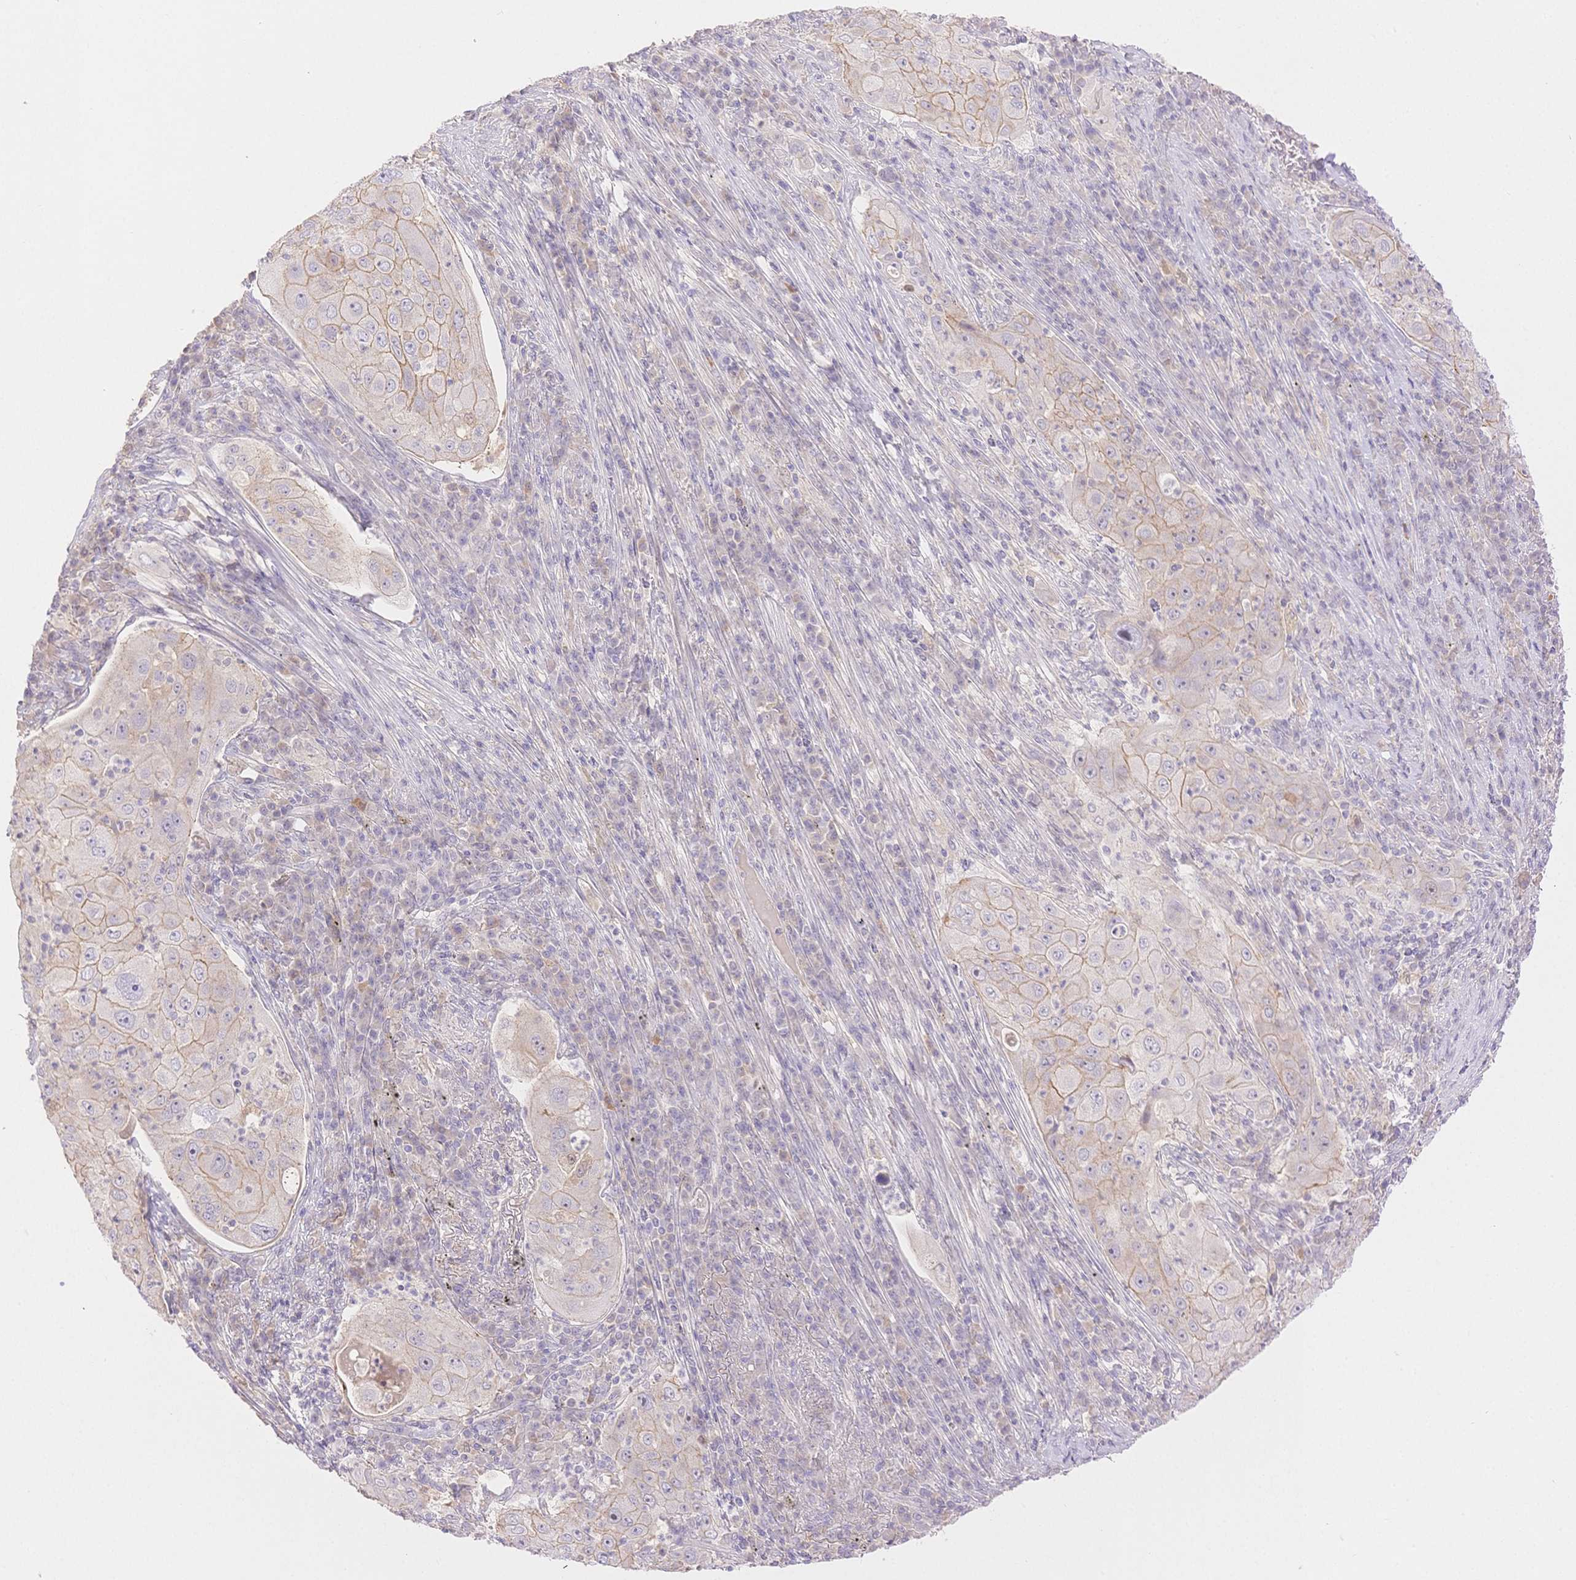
{"staining": {"intensity": "weak", "quantity": "25%-75%", "location": "cytoplasmic/membranous"}, "tissue": "lung cancer", "cell_type": "Tumor cells", "image_type": "cancer", "snomed": [{"axis": "morphology", "description": "Squamous cell carcinoma, NOS"}, {"axis": "topography", "description": "Lung"}], "caption": "Immunohistochemistry (IHC) image of human lung cancer stained for a protein (brown), which exhibits low levels of weak cytoplasmic/membranous expression in about 25%-75% of tumor cells.", "gene": "WDR54", "patient": {"sex": "female", "age": 59}}